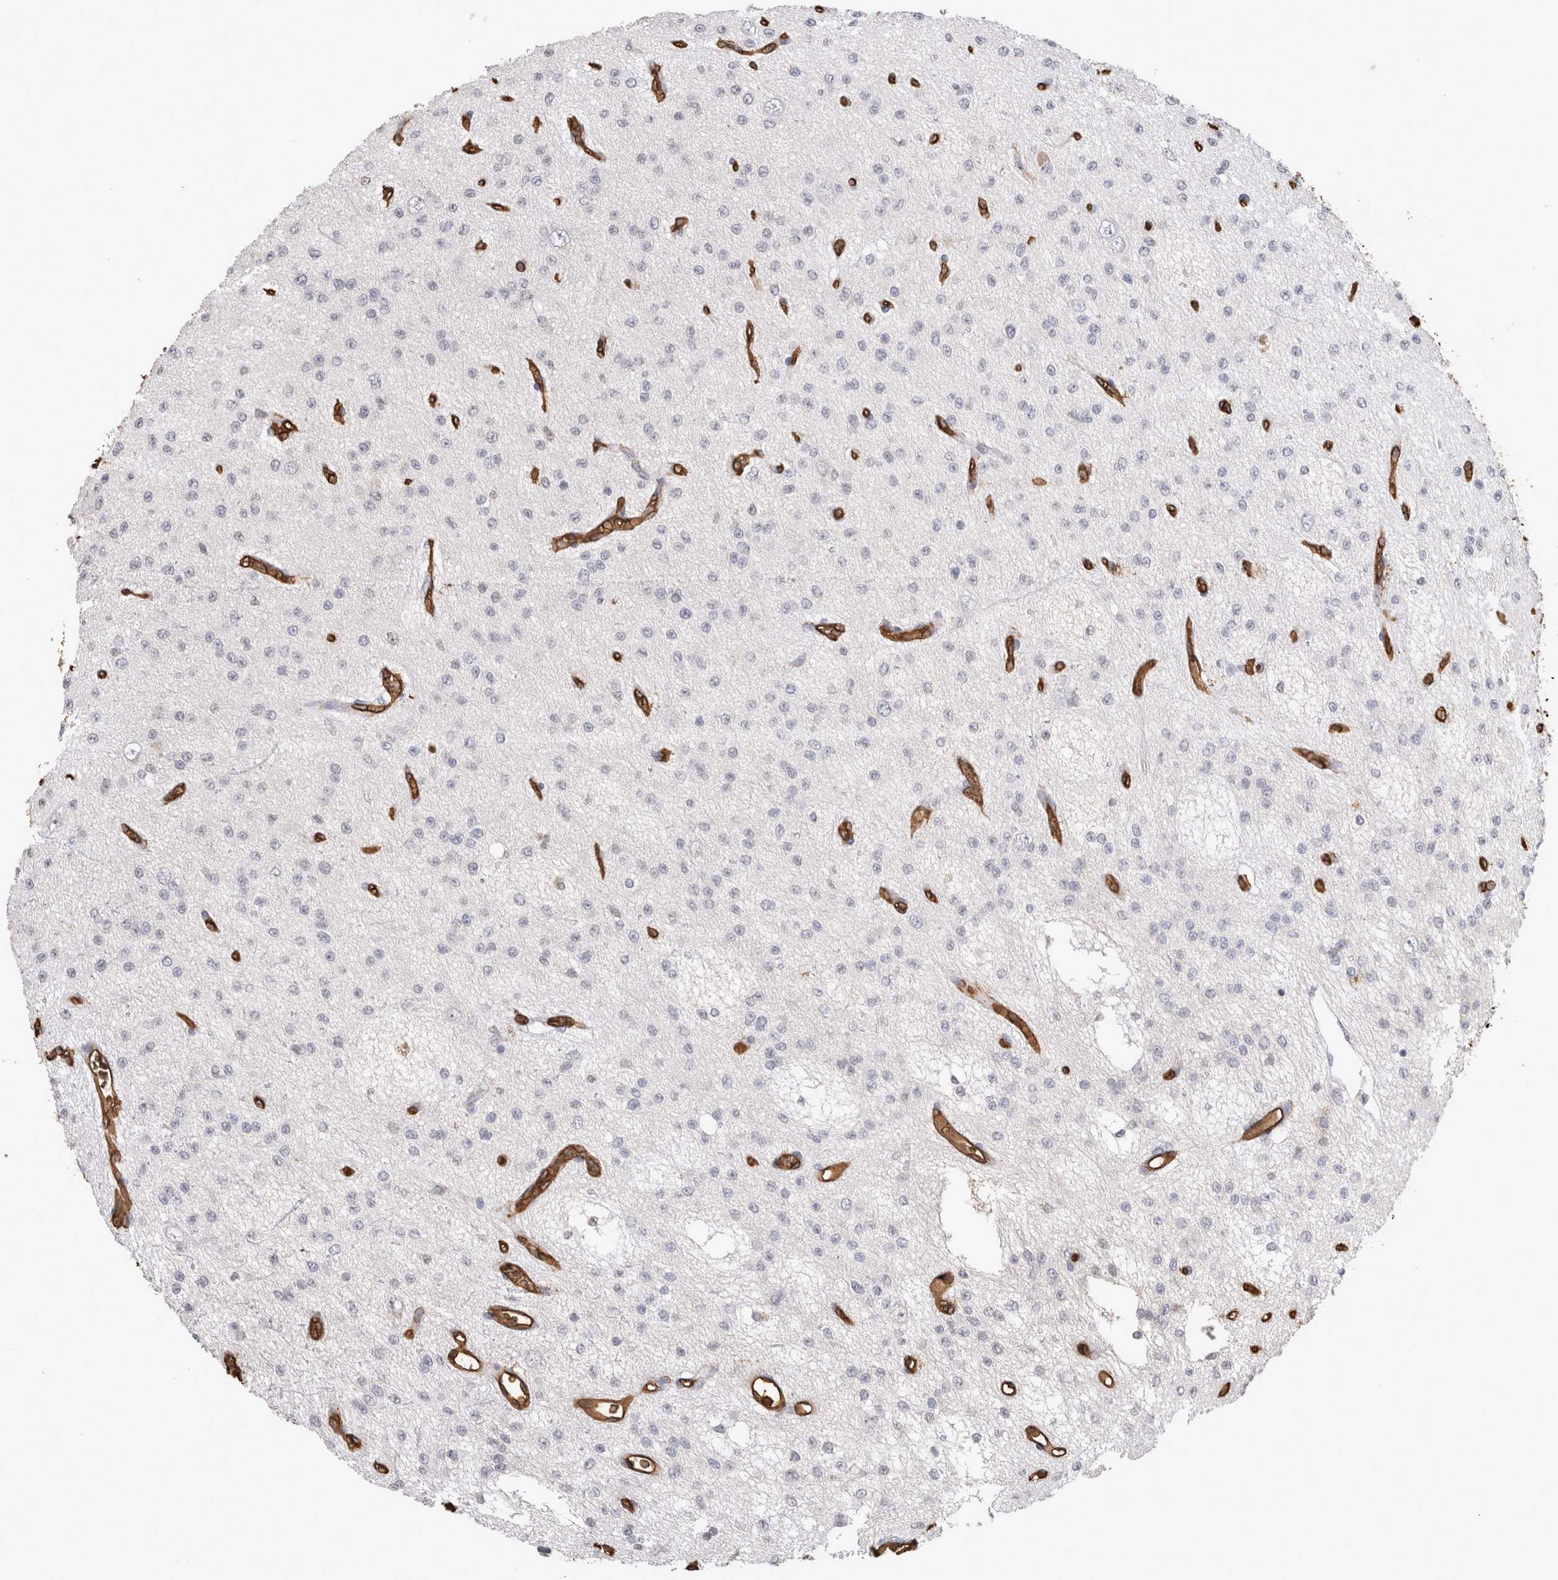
{"staining": {"intensity": "negative", "quantity": "none", "location": "none"}, "tissue": "glioma", "cell_type": "Tumor cells", "image_type": "cancer", "snomed": [{"axis": "morphology", "description": "Glioma, malignant, Low grade"}, {"axis": "topography", "description": "Brain"}], "caption": "The immunohistochemistry (IHC) micrograph has no significant positivity in tumor cells of glioma tissue.", "gene": "IL17RC", "patient": {"sex": "male", "age": 38}}